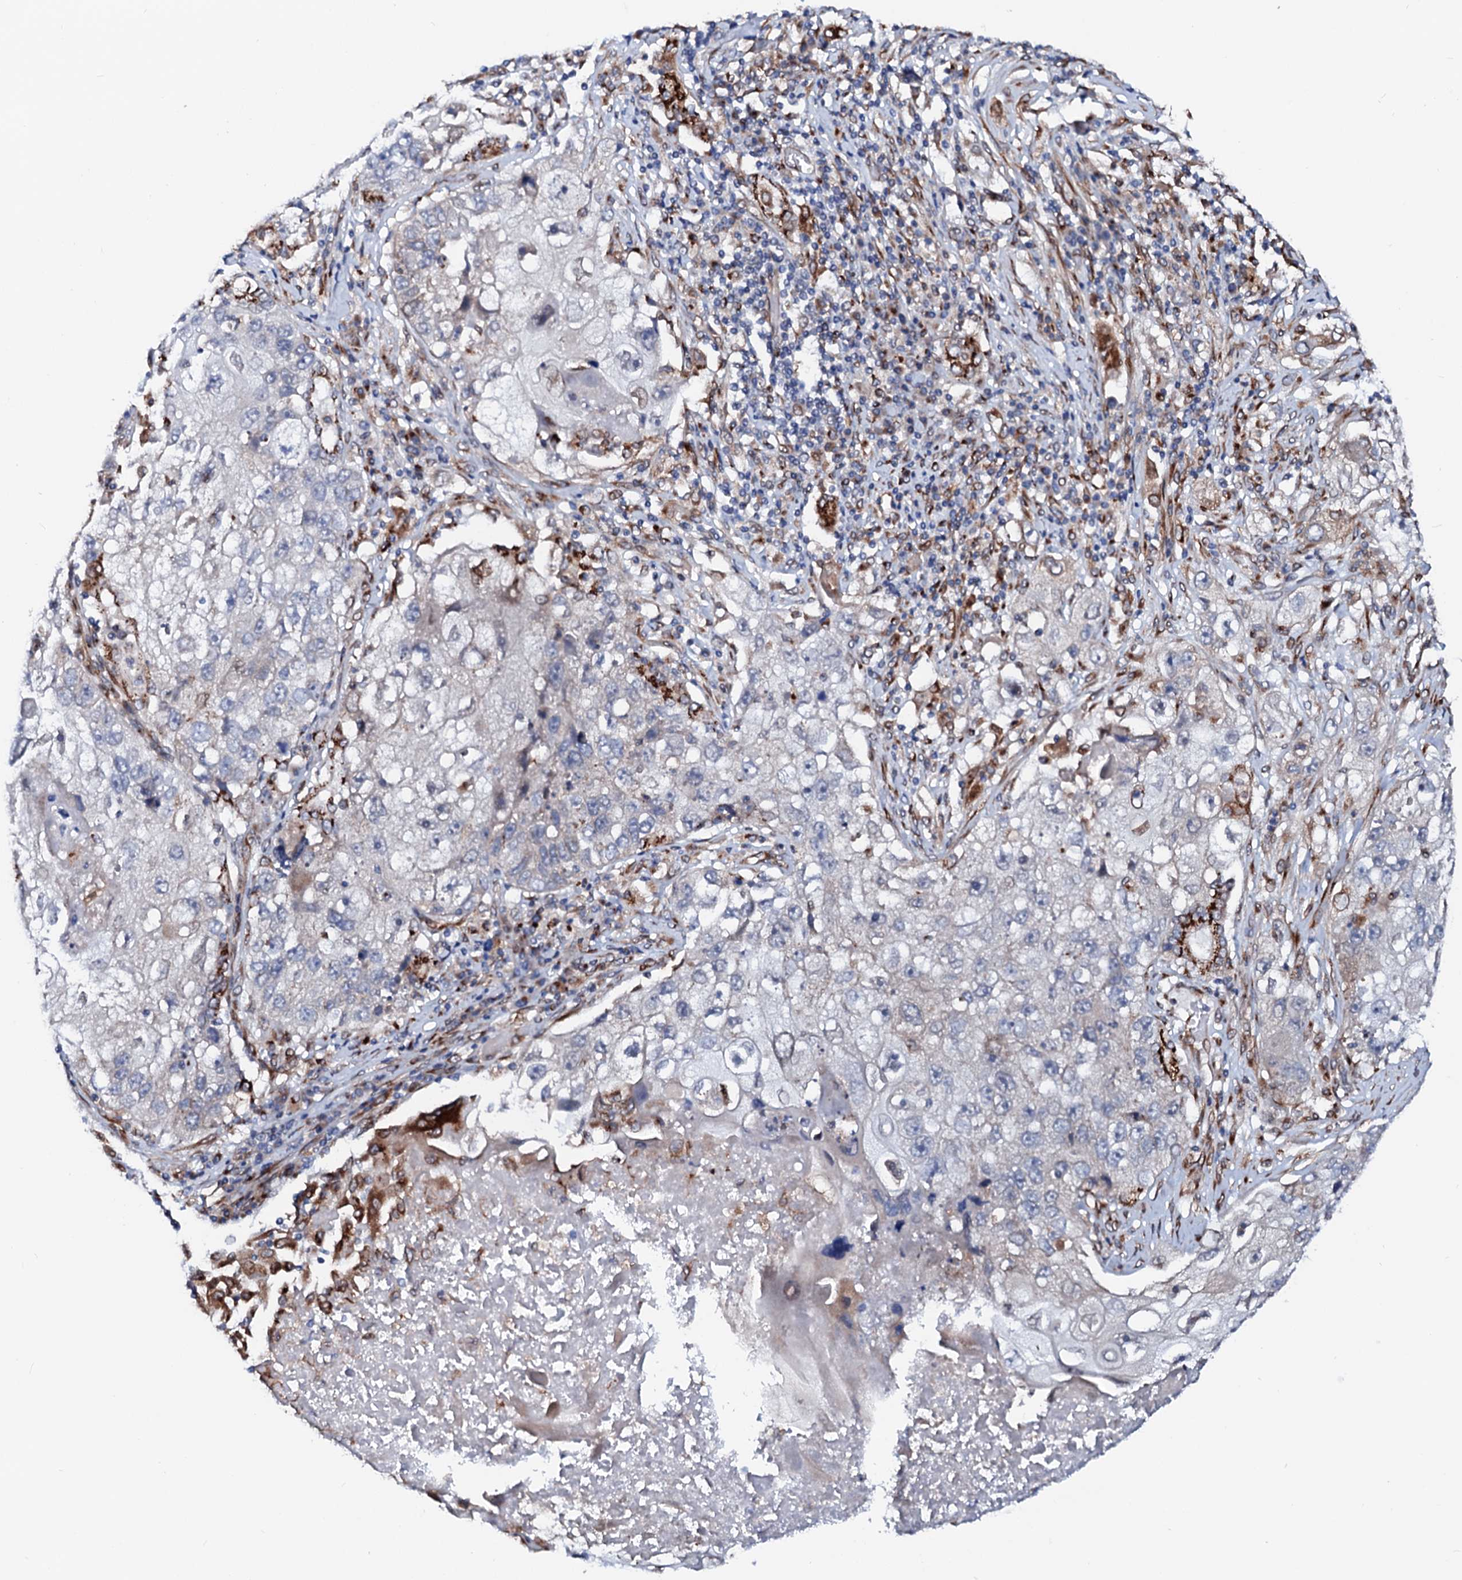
{"staining": {"intensity": "negative", "quantity": "none", "location": "none"}, "tissue": "lung cancer", "cell_type": "Tumor cells", "image_type": "cancer", "snomed": [{"axis": "morphology", "description": "Squamous cell carcinoma, NOS"}, {"axis": "topography", "description": "Lung"}], "caption": "Tumor cells show no significant protein positivity in lung cancer.", "gene": "TMCO3", "patient": {"sex": "male", "age": 61}}